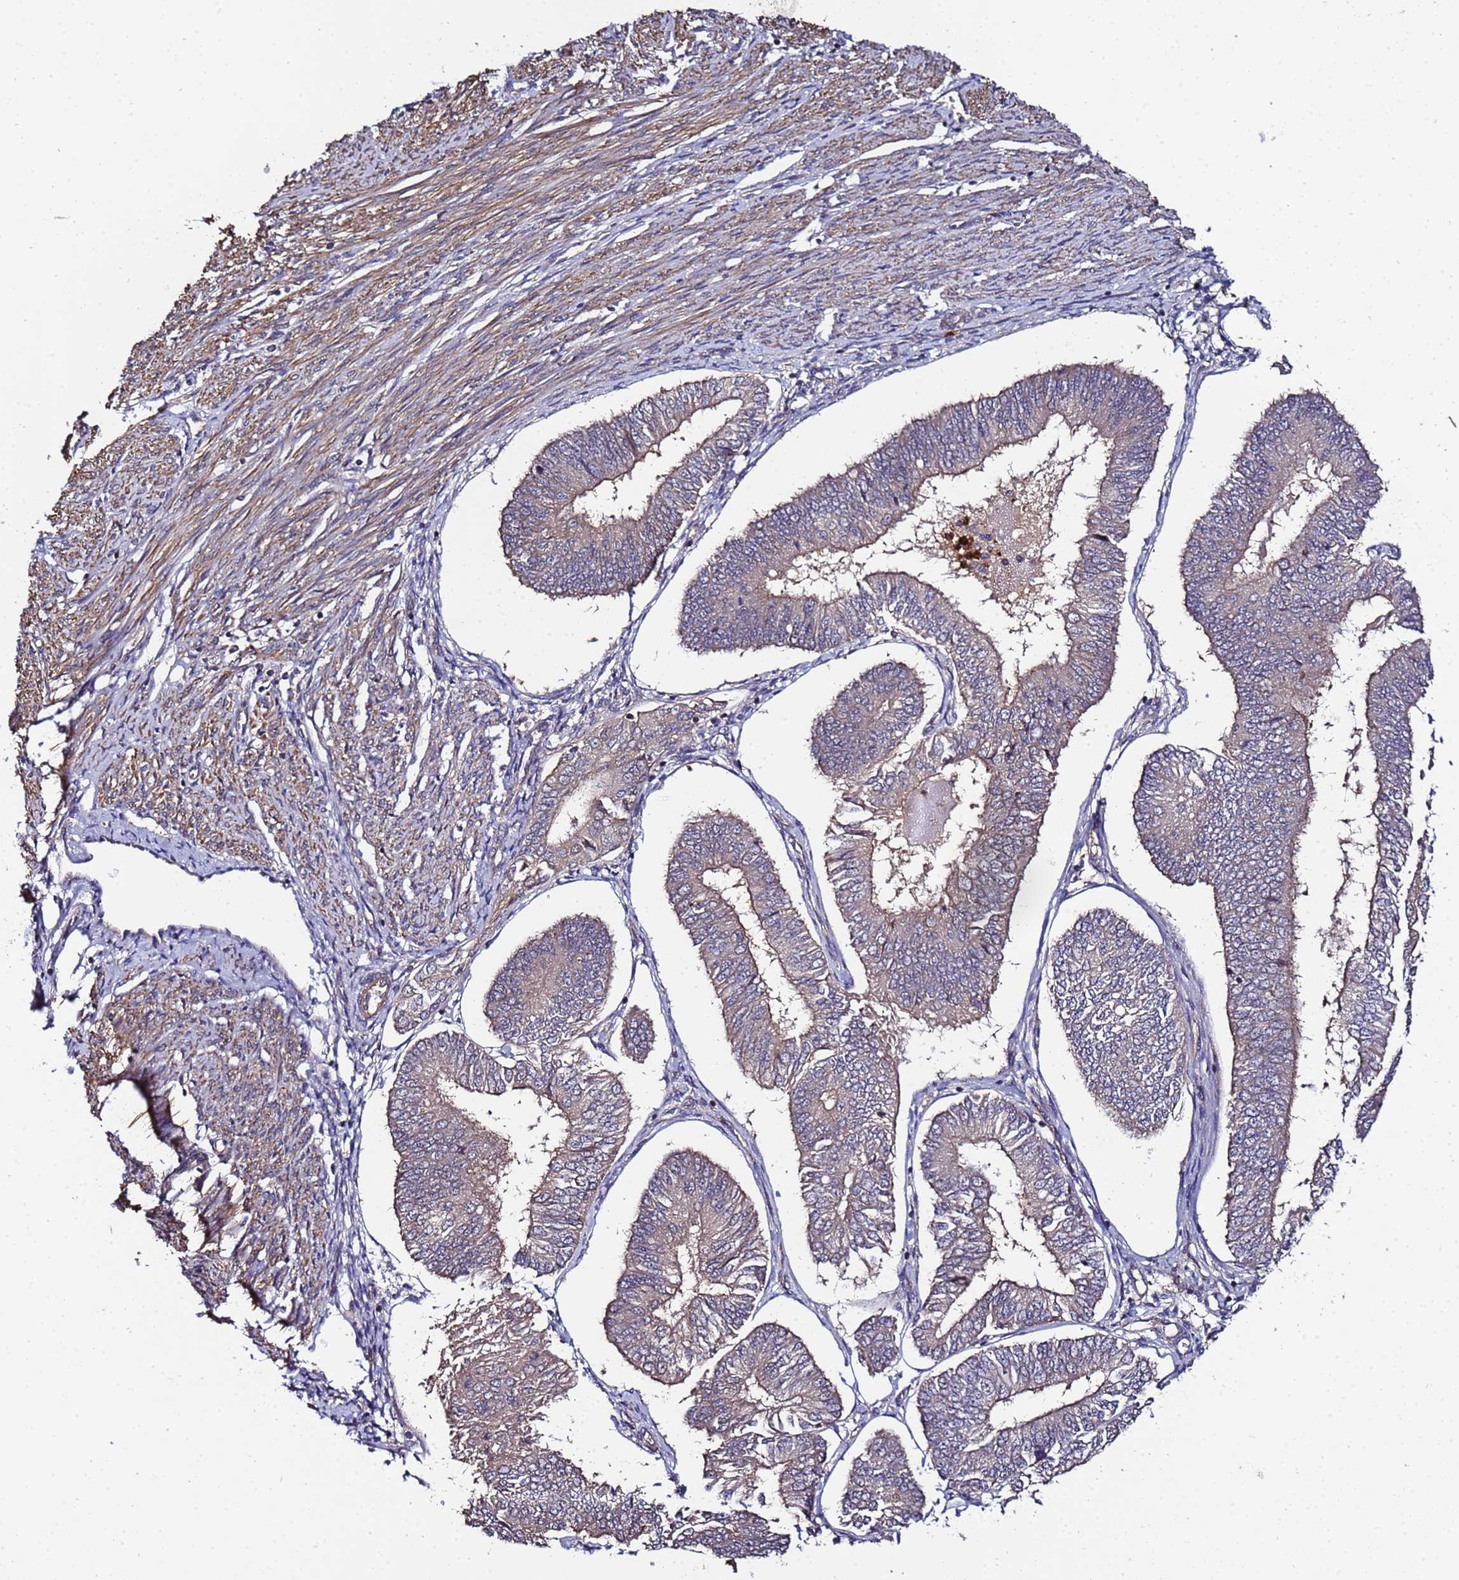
{"staining": {"intensity": "weak", "quantity": "25%-75%", "location": "cytoplasmic/membranous"}, "tissue": "endometrial cancer", "cell_type": "Tumor cells", "image_type": "cancer", "snomed": [{"axis": "morphology", "description": "Adenocarcinoma, NOS"}, {"axis": "topography", "description": "Endometrium"}], "caption": "Weak cytoplasmic/membranous staining is present in about 25%-75% of tumor cells in adenocarcinoma (endometrial). (DAB IHC, brown staining for protein, blue staining for nuclei).", "gene": "GSTCD", "patient": {"sex": "female", "age": 58}}